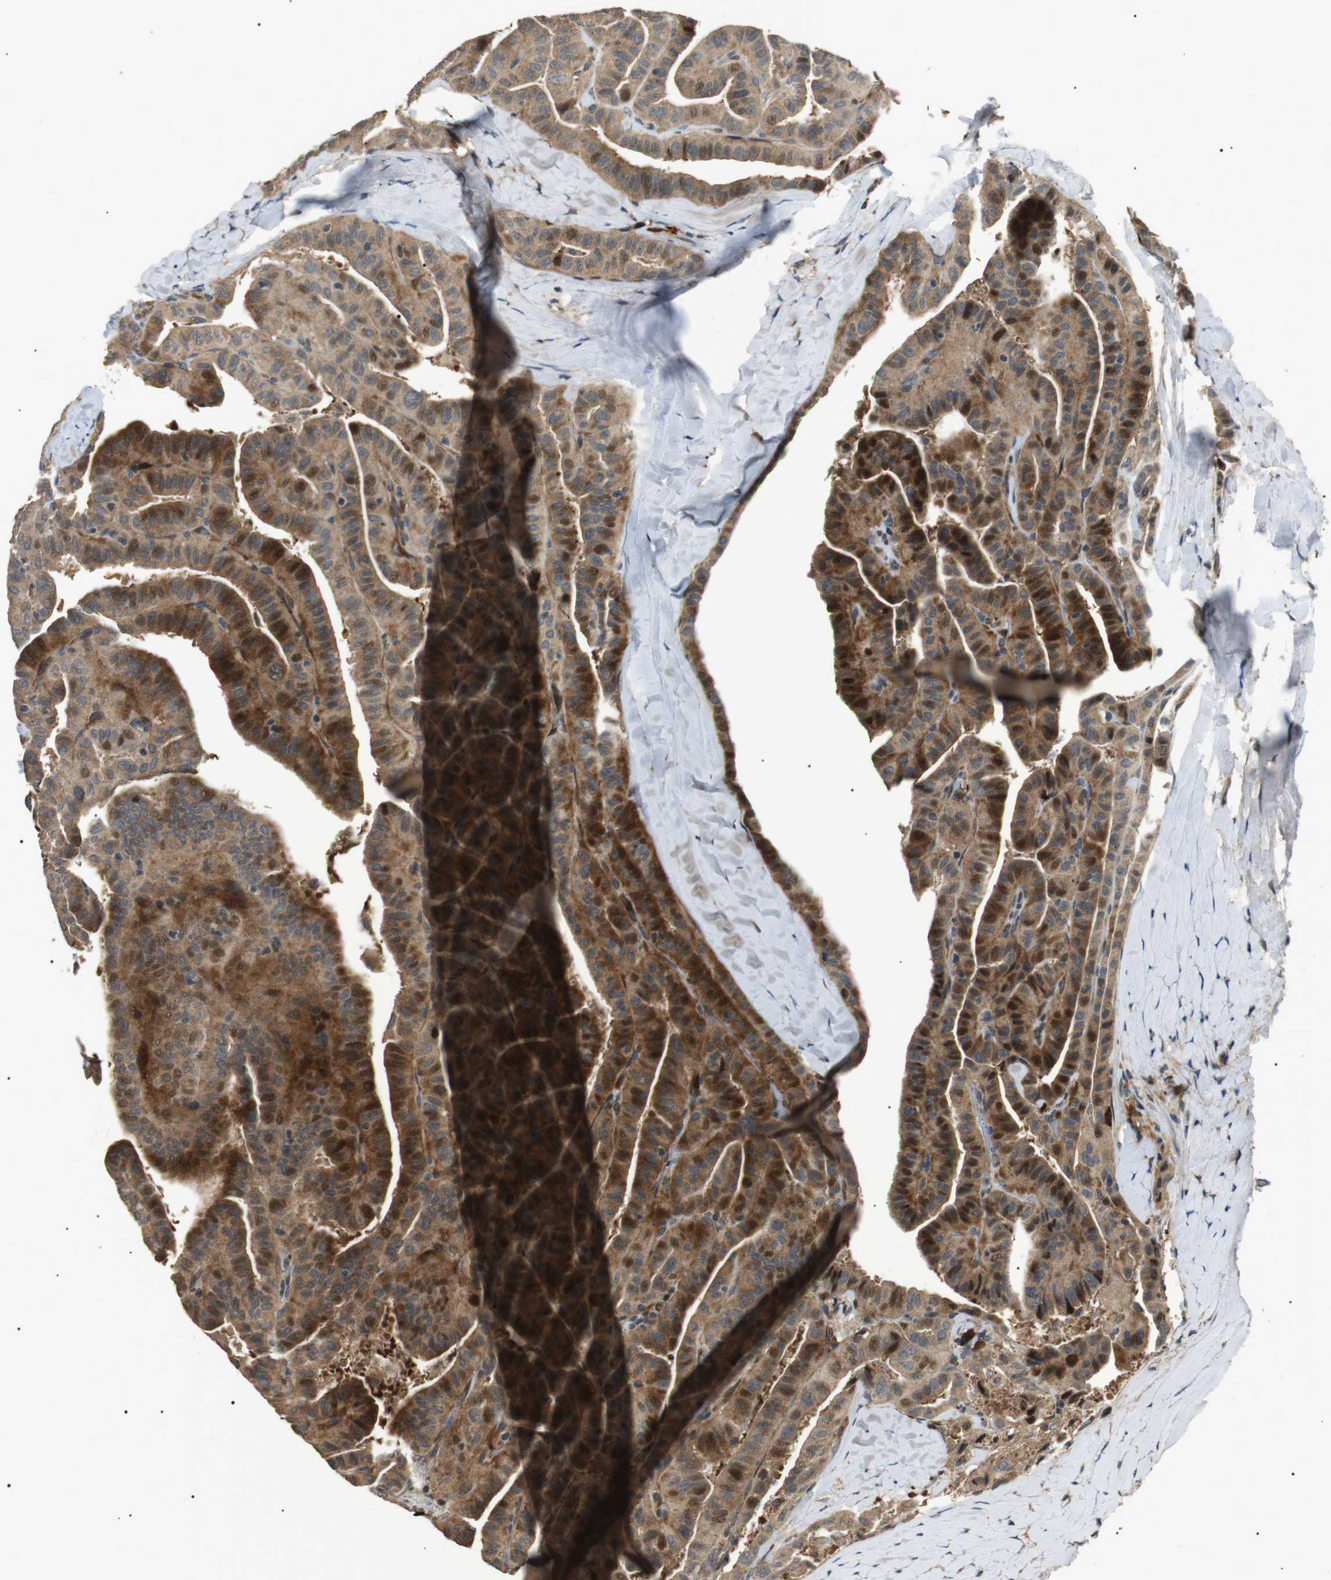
{"staining": {"intensity": "moderate", "quantity": ">75%", "location": "cytoplasmic/membranous"}, "tissue": "thyroid cancer", "cell_type": "Tumor cells", "image_type": "cancer", "snomed": [{"axis": "morphology", "description": "Papillary adenocarcinoma, NOS"}, {"axis": "topography", "description": "Thyroid gland"}], "caption": "This image demonstrates papillary adenocarcinoma (thyroid) stained with immunohistochemistry (IHC) to label a protein in brown. The cytoplasmic/membranous of tumor cells show moderate positivity for the protein. Nuclei are counter-stained blue.", "gene": "HSPA13", "patient": {"sex": "male", "age": 77}}